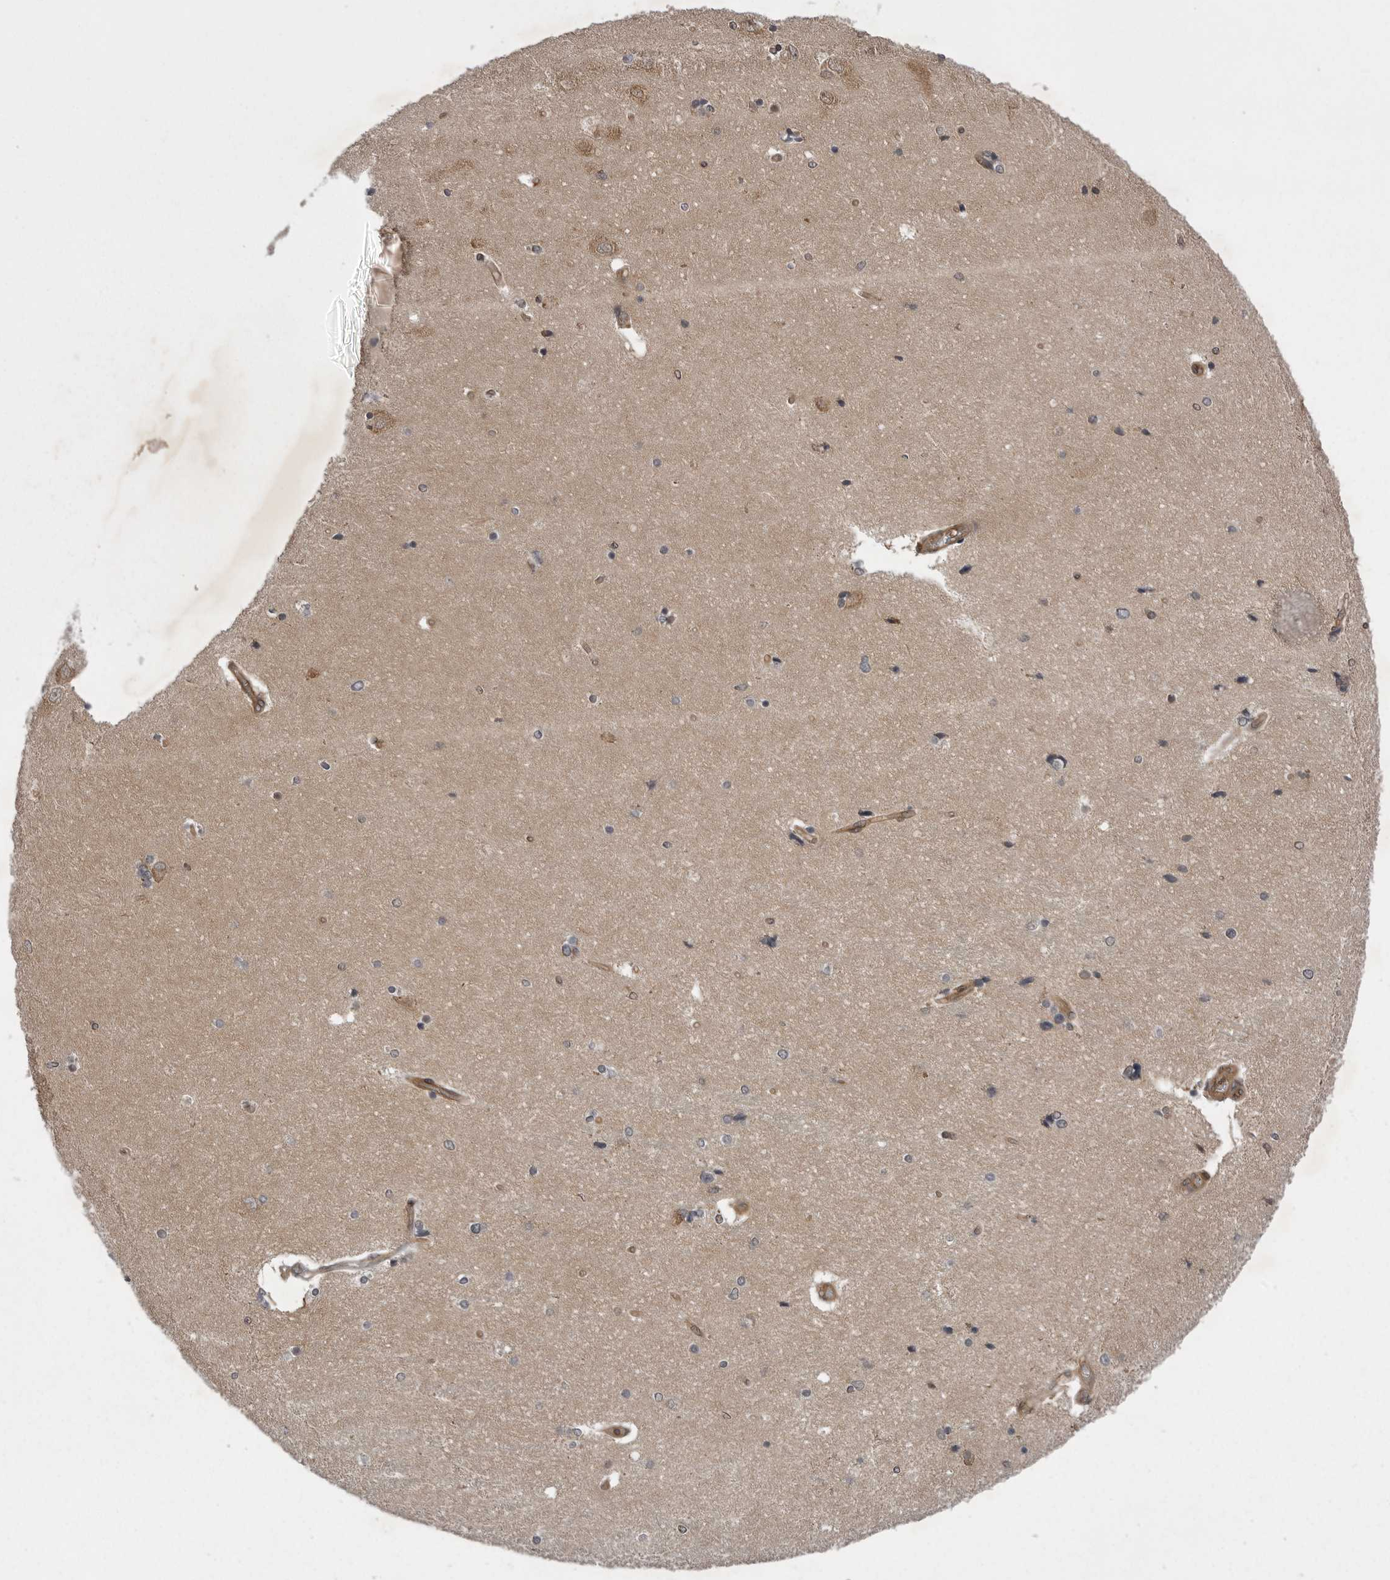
{"staining": {"intensity": "moderate", "quantity": "25%-75%", "location": "cytoplasmic/membranous"}, "tissue": "hippocampus", "cell_type": "Glial cells", "image_type": "normal", "snomed": [{"axis": "morphology", "description": "Normal tissue, NOS"}, {"axis": "topography", "description": "Hippocampus"}], "caption": "Hippocampus stained with immunohistochemistry (IHC) reveals moderate cytoplasmic/membranous positivity in about 25%-75% of glial cells.", "gene": "STK24", "patient": {"sex": "female", "age": 54}}